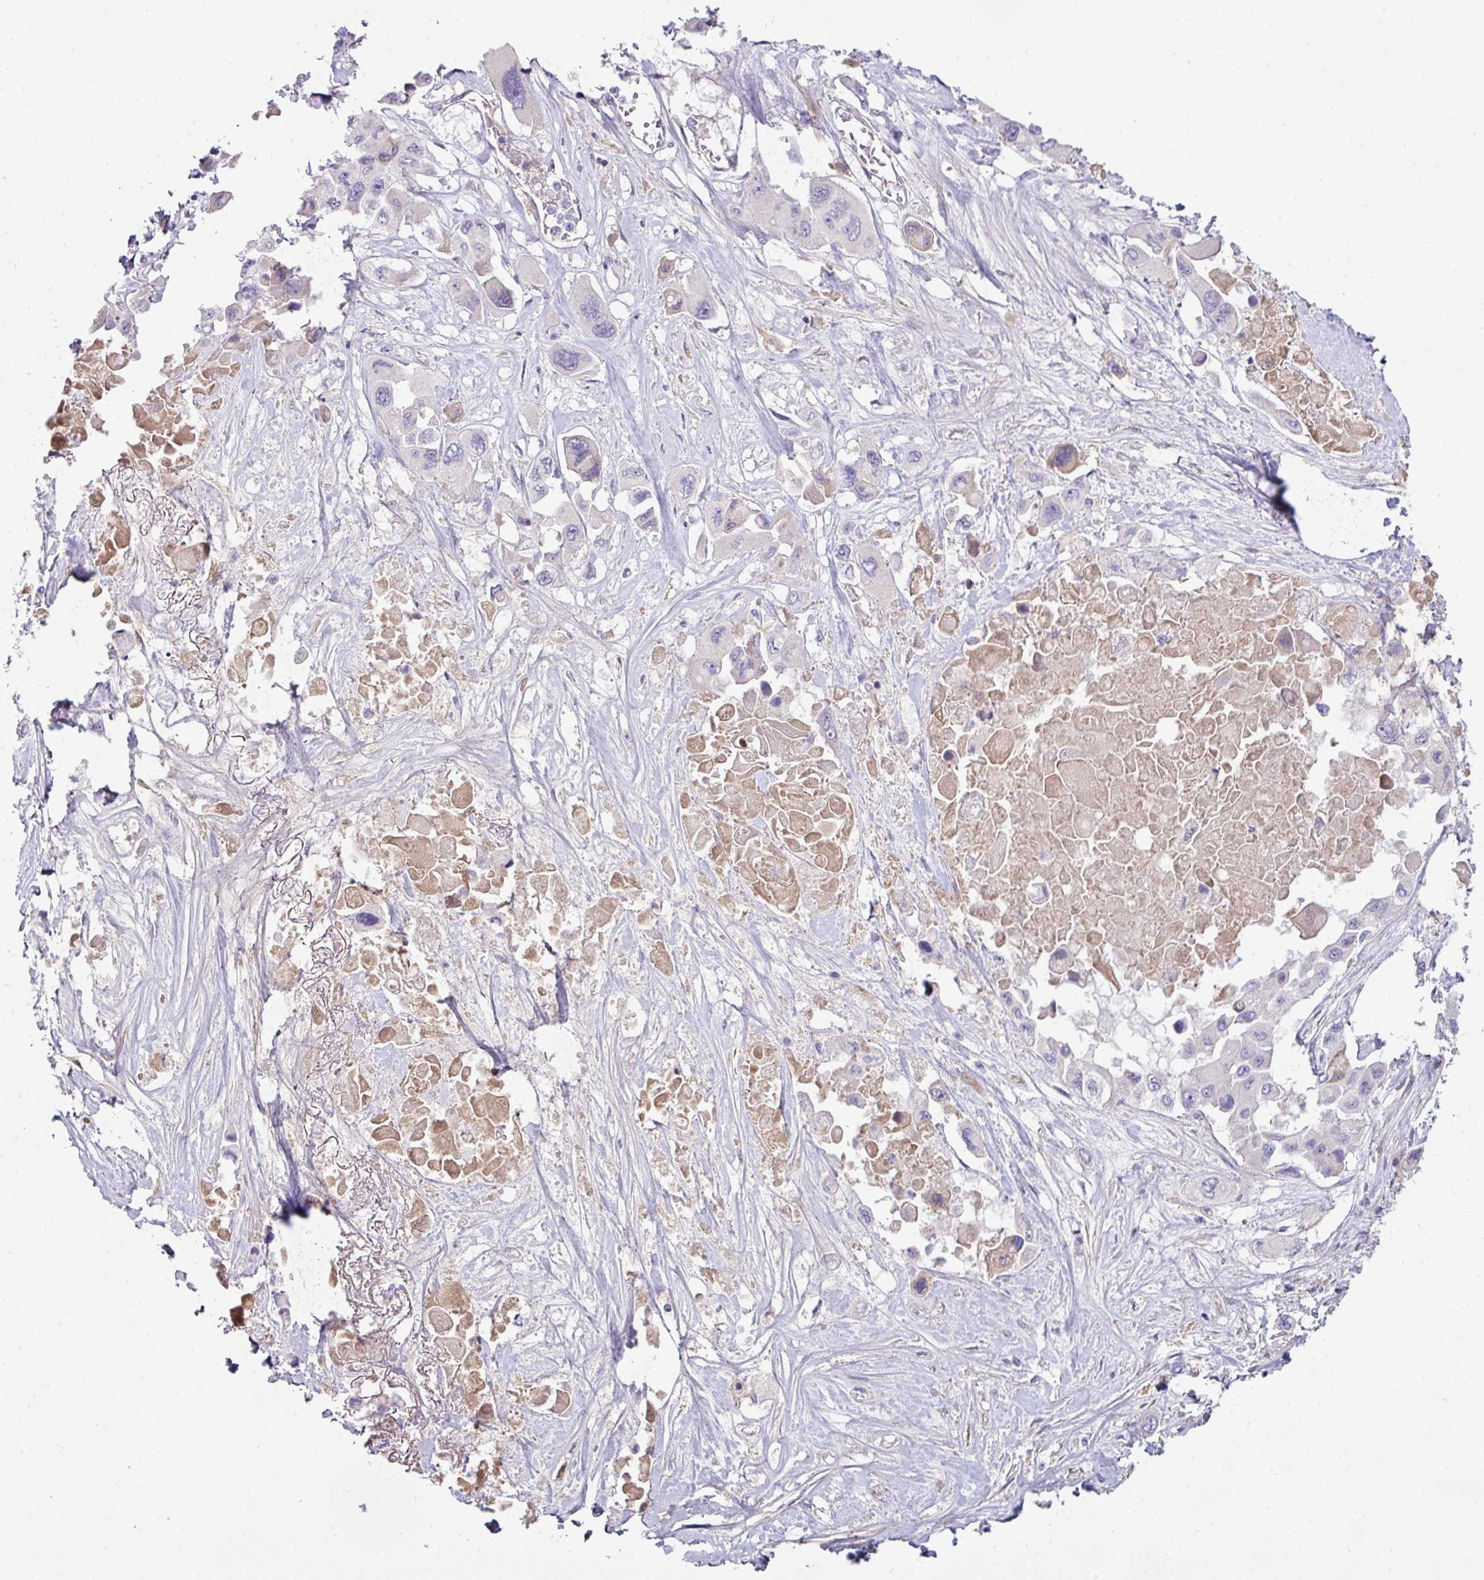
{"staining": {"intensity": "negative", "quantity": "none", "location": "none"}, "tissue": "pancreatic cancer", "cell_type": "Tumor cells", "image_type": "cancer", "snomed": [{"axis": "morphology", "description": "Adenocarcinoma, NOS"}, {"axis": "topography", "description": "Pancreas"}], "caption": "This histopathology image is of pancreatic adenocarcinoma stained with immunohistochemistry to label a protein in brown with the nuclei are counter-stained blue. There is no staining in tumor cells.", "gene": "SLAMF6", "patient": {"sex": "male", "age": 92}}